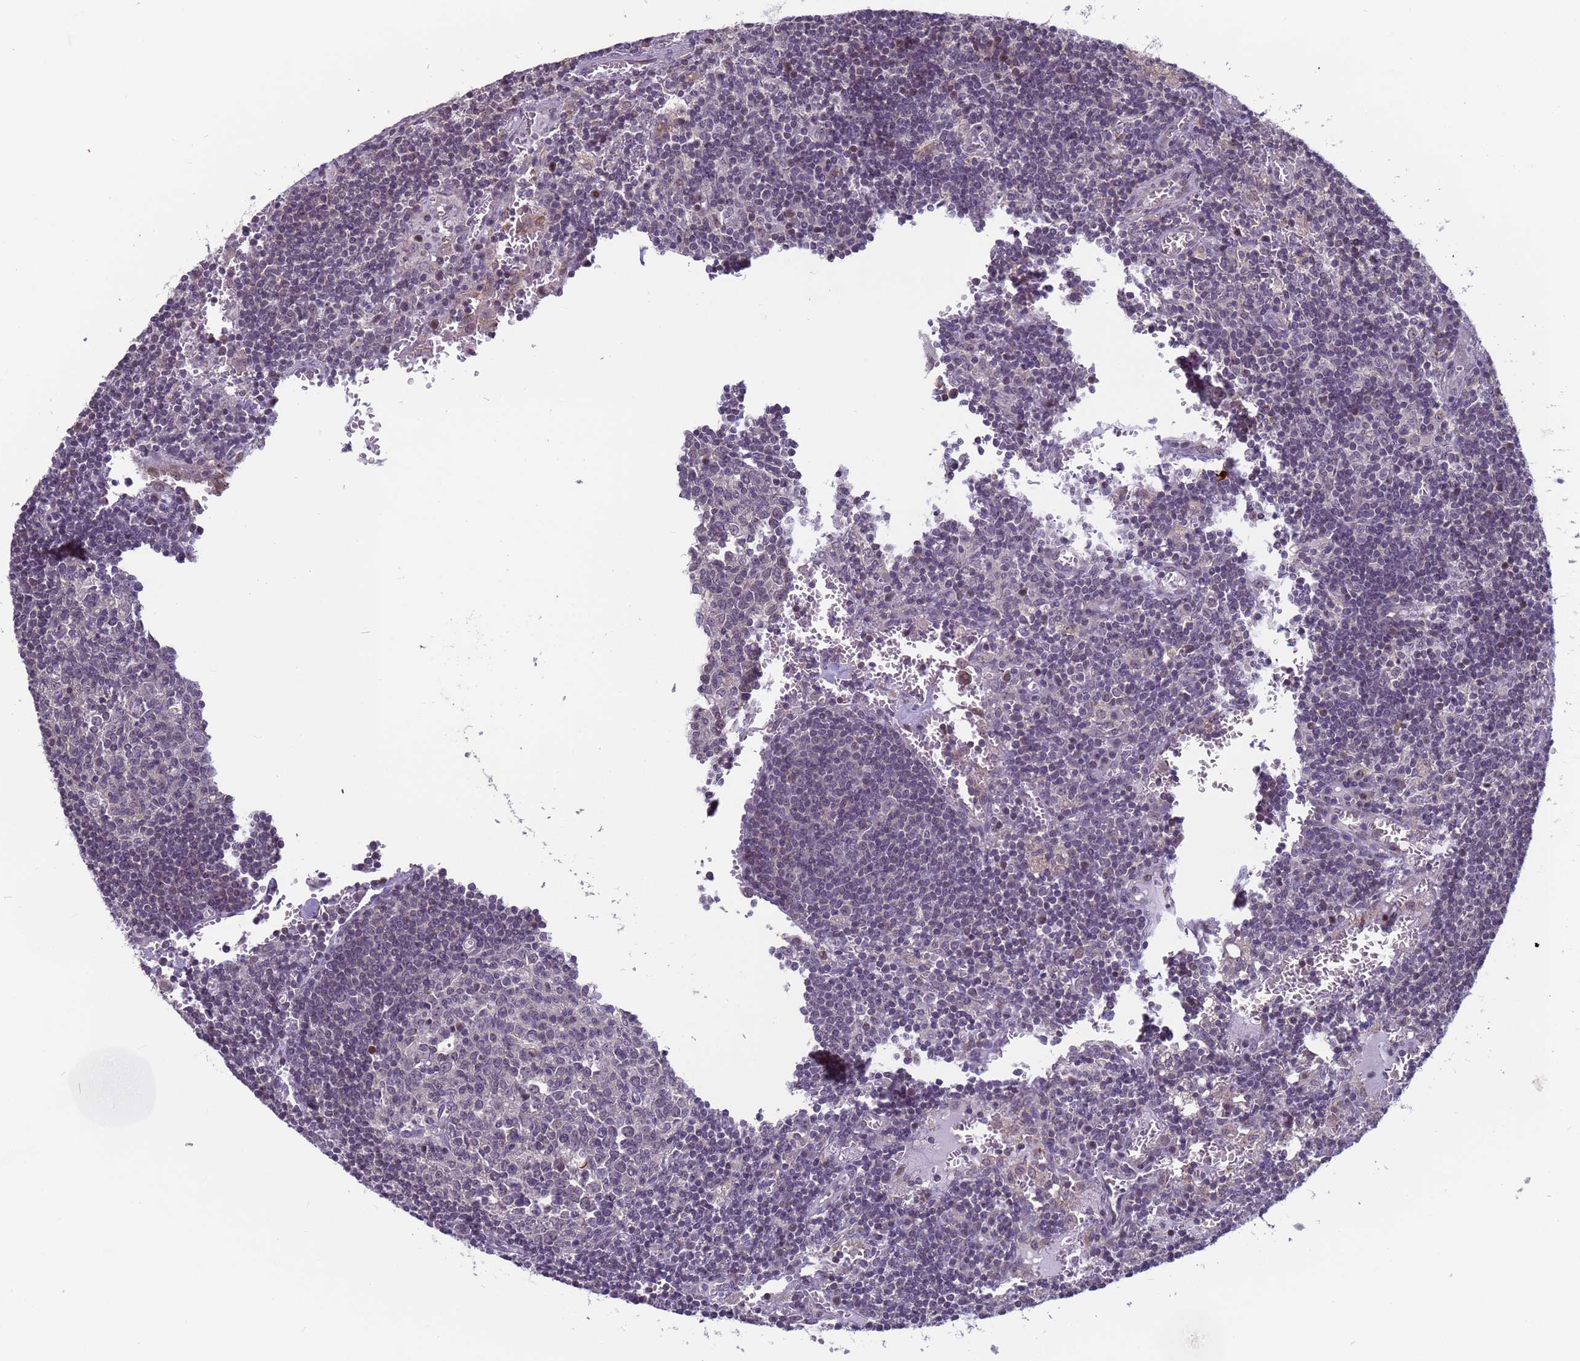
{"staining": {"intensity": "negative", "quantity": "none", "location": "none"}, "tissue": "lymph node", "cell_type": "Germinal center cells", "image_type": "normal", "snomed": [{"axis": "morphology", "description": "Normal tissue, NOS"}, {"axis": "topography", "description": "Lymph node"}], "caption": "Immunohistochemistry (IHC) micrograph of benign lymph node: lymph node stained with DAB exhibits no significant protein positivity in germinal center cells.", "gene": "VWA3A", "patient": {"sex": "female", "age": 73}}